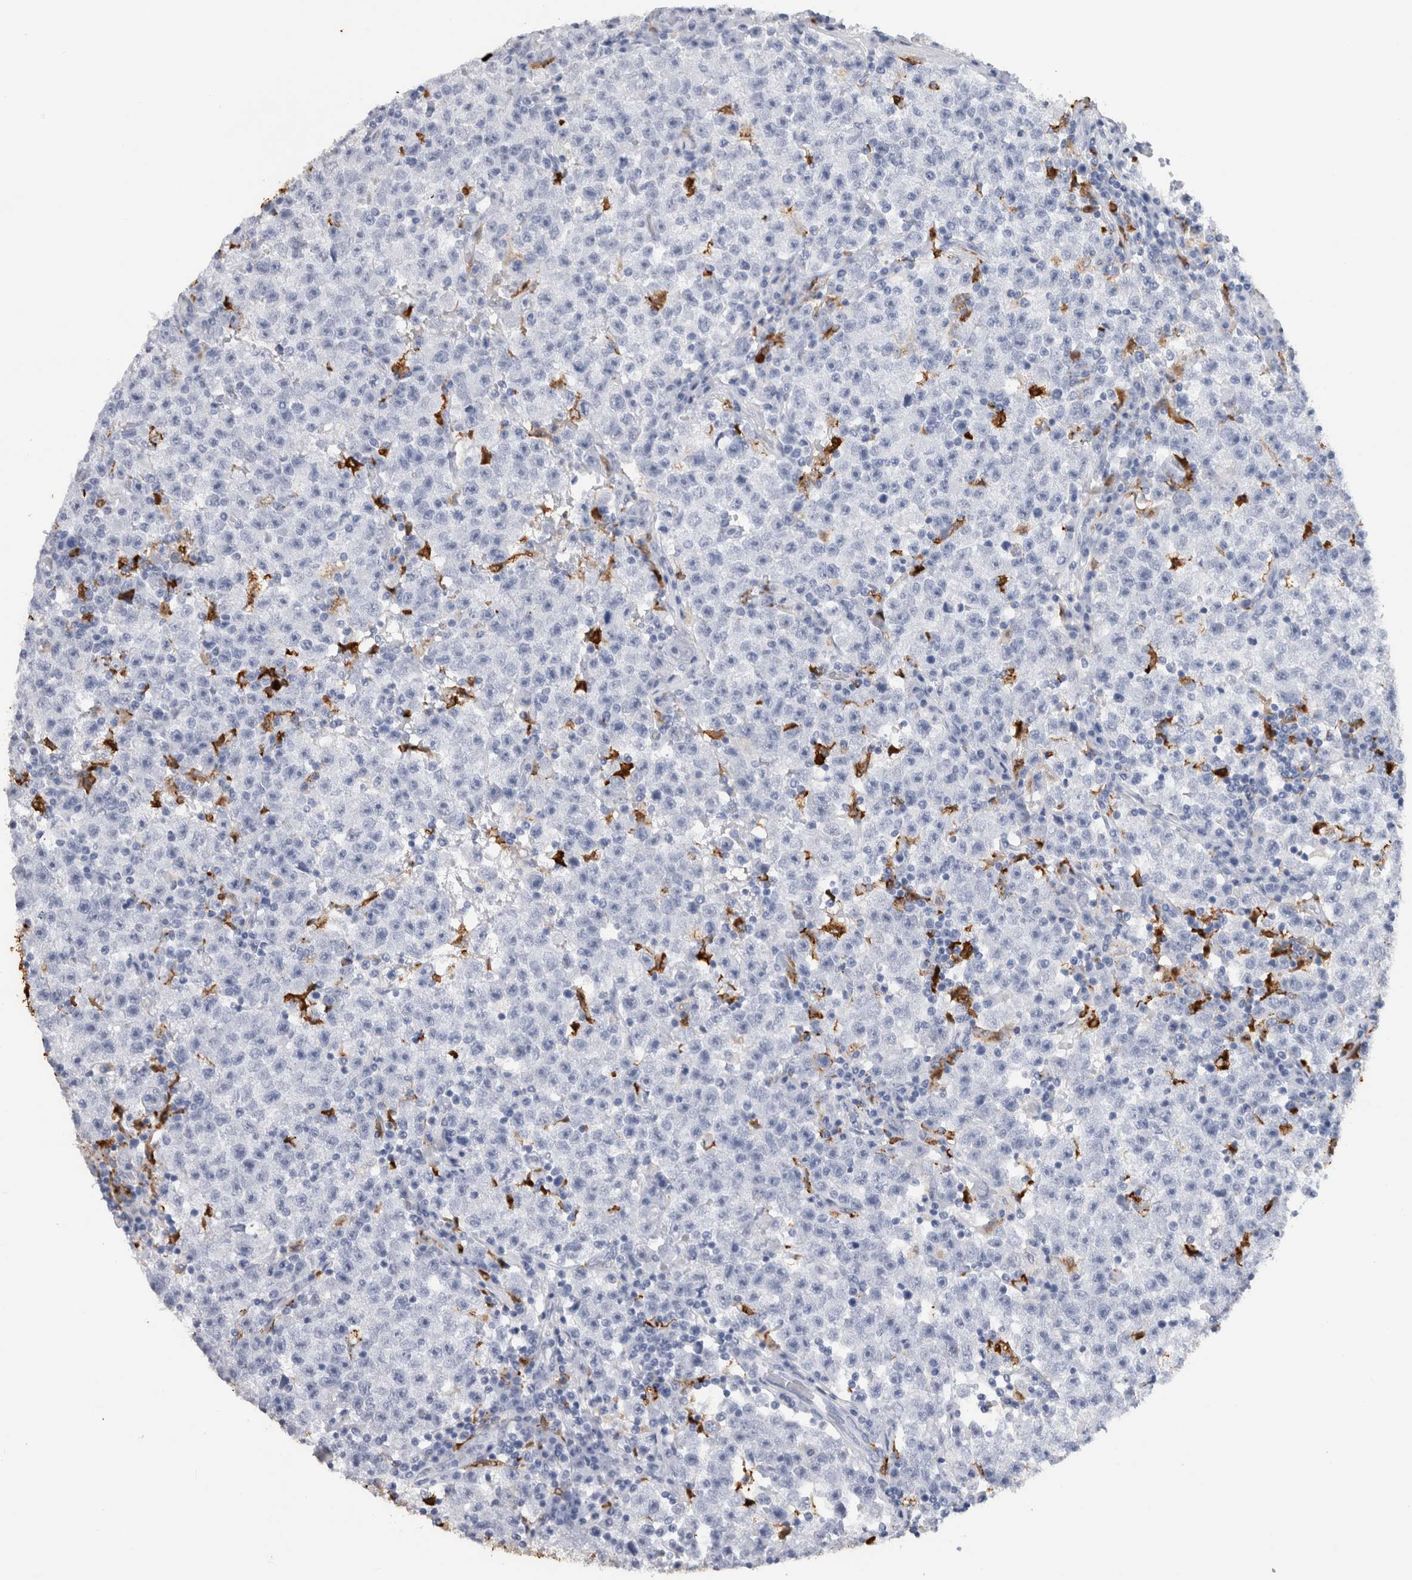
{"staining": {"intensity": "negative", "quantity": "none", "location": "none"}, "tissue": "testis cancer", "cell_type": "Tumor cells", "image_type": "cancer", "snomed": [{"axis": "morphology", "description": "Seminoma, NOS"}, {"axis": "topography", "description": "Testis"}], "caption": "Immunohistochemical staining of testis seminoma shows no significant staining in tumor cells.", "gene": "S100A8", "patient": {"sex": "male", "age": 22}}